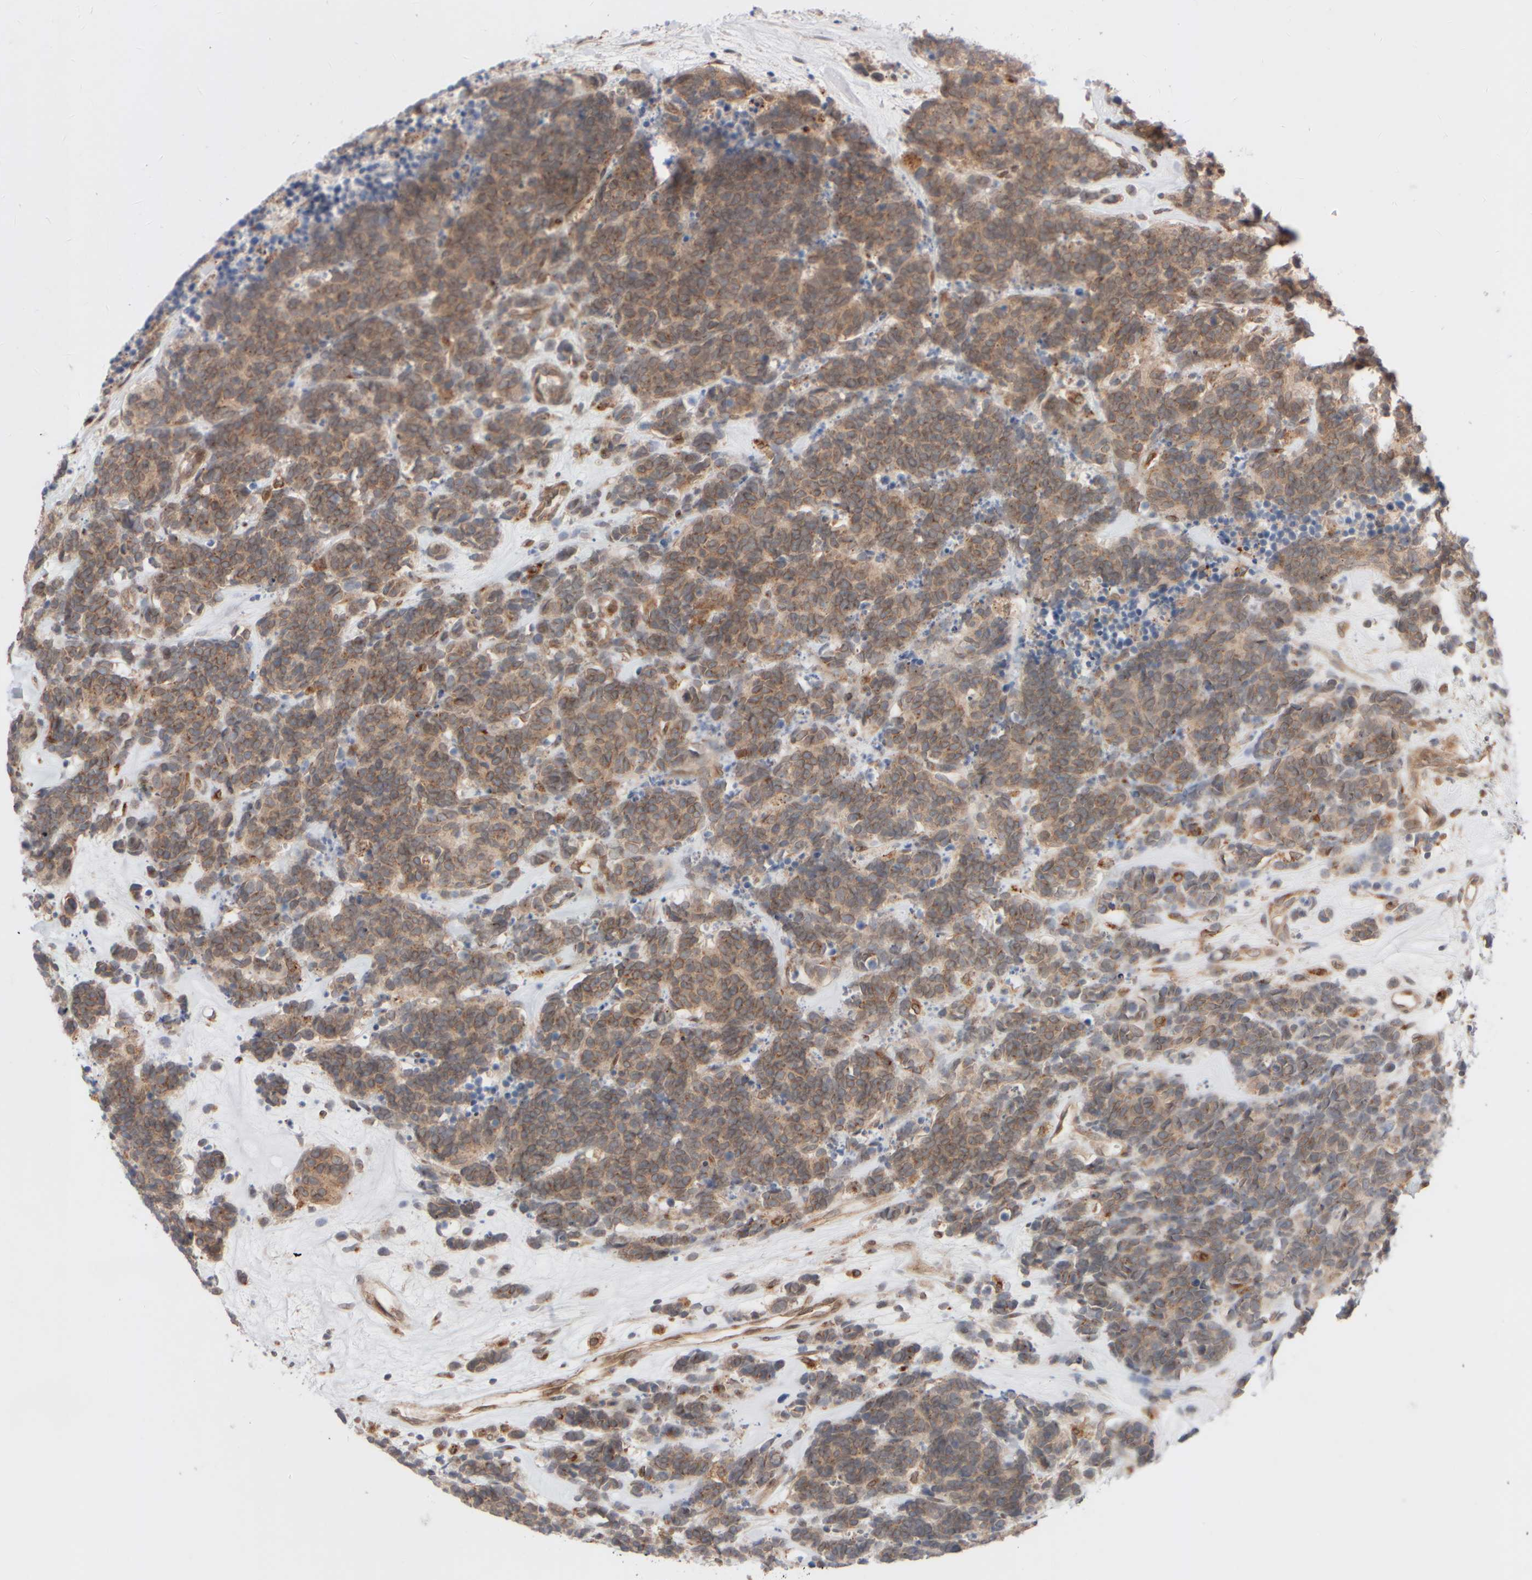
{"staining": {"intensity": "weak", "quantity": ">75%", "location": "cytoplasmic/membranous"}, "tissue": "carcinoid", "cell_type": "Tumor cells", "image_type": "cancer", "snomed": [{"axis": "morphology", "description": "Carcinoma, NOS"}, {"axis": "morphology", "description": "Carcinoid, malignant, NOS"}, {"axis": "topography", "description": "Urinary bladder"}], "caption": "Carcinoid stained with a protein marker reveals weak staining in tumor cells.", "gene": "GCN1", "patient": {"sex": "male", "age": 57}}